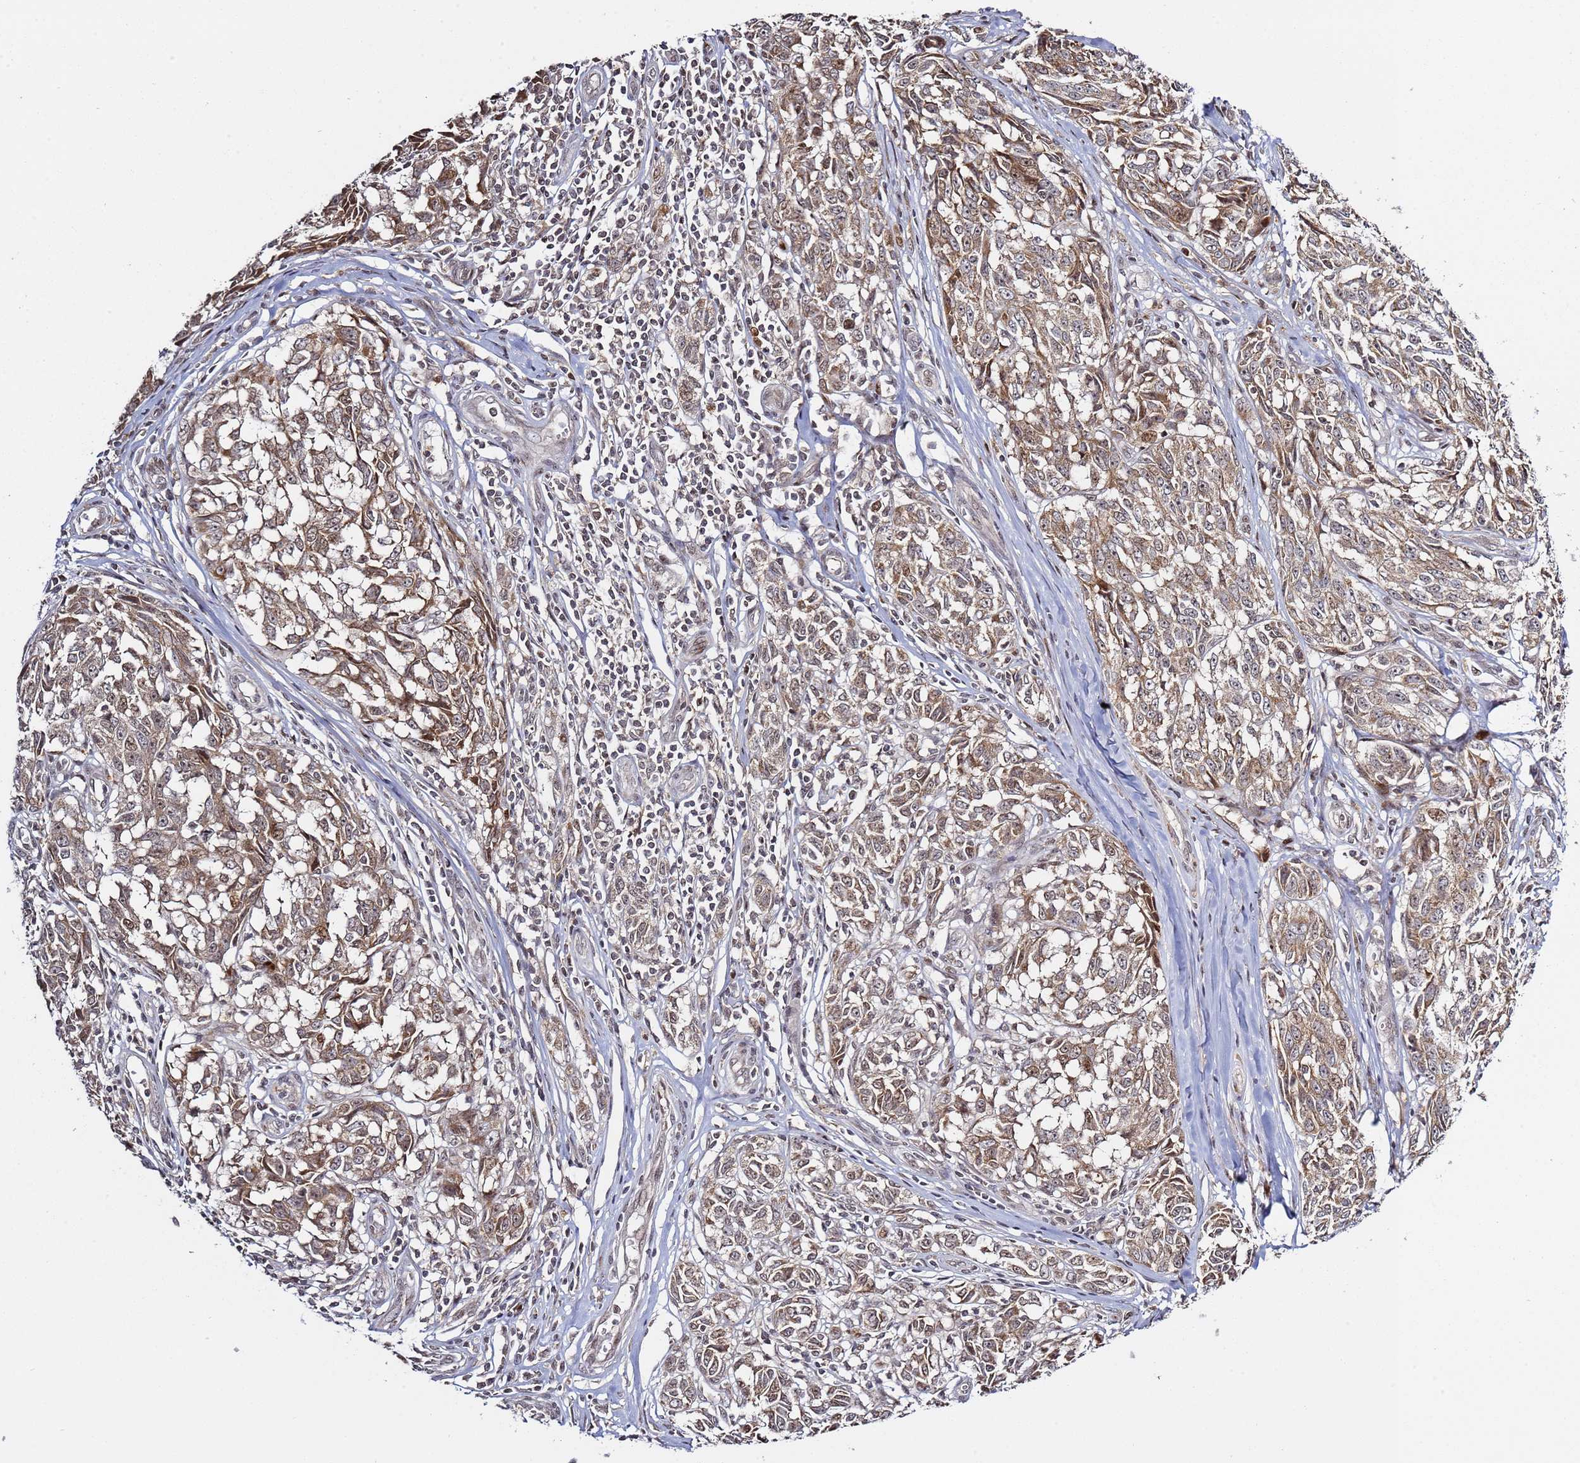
{"staining": {"intensity": "moderate", "quantity": ">75%", "location": "cytoplasmic/membranous,nuclear"}, "tissue": "melanoma", "cell_type": "Tumor cells", "image_type": "cancer", "snomed": [{"axis": "morphology", "description": "Malignant melanoma, NOS"}, {"axis": "topography", "description": "Skin"}], "caption": "An image of malignant melanoma stained for a protein displays moderate cytoplasmic/membranous and nuclear brown staining in tumor cells. Ihc stains the protein in brown and the nuclei are stained blue.", "gene": "RCOR2", "patient": {"sex": "female", "age": 64}}